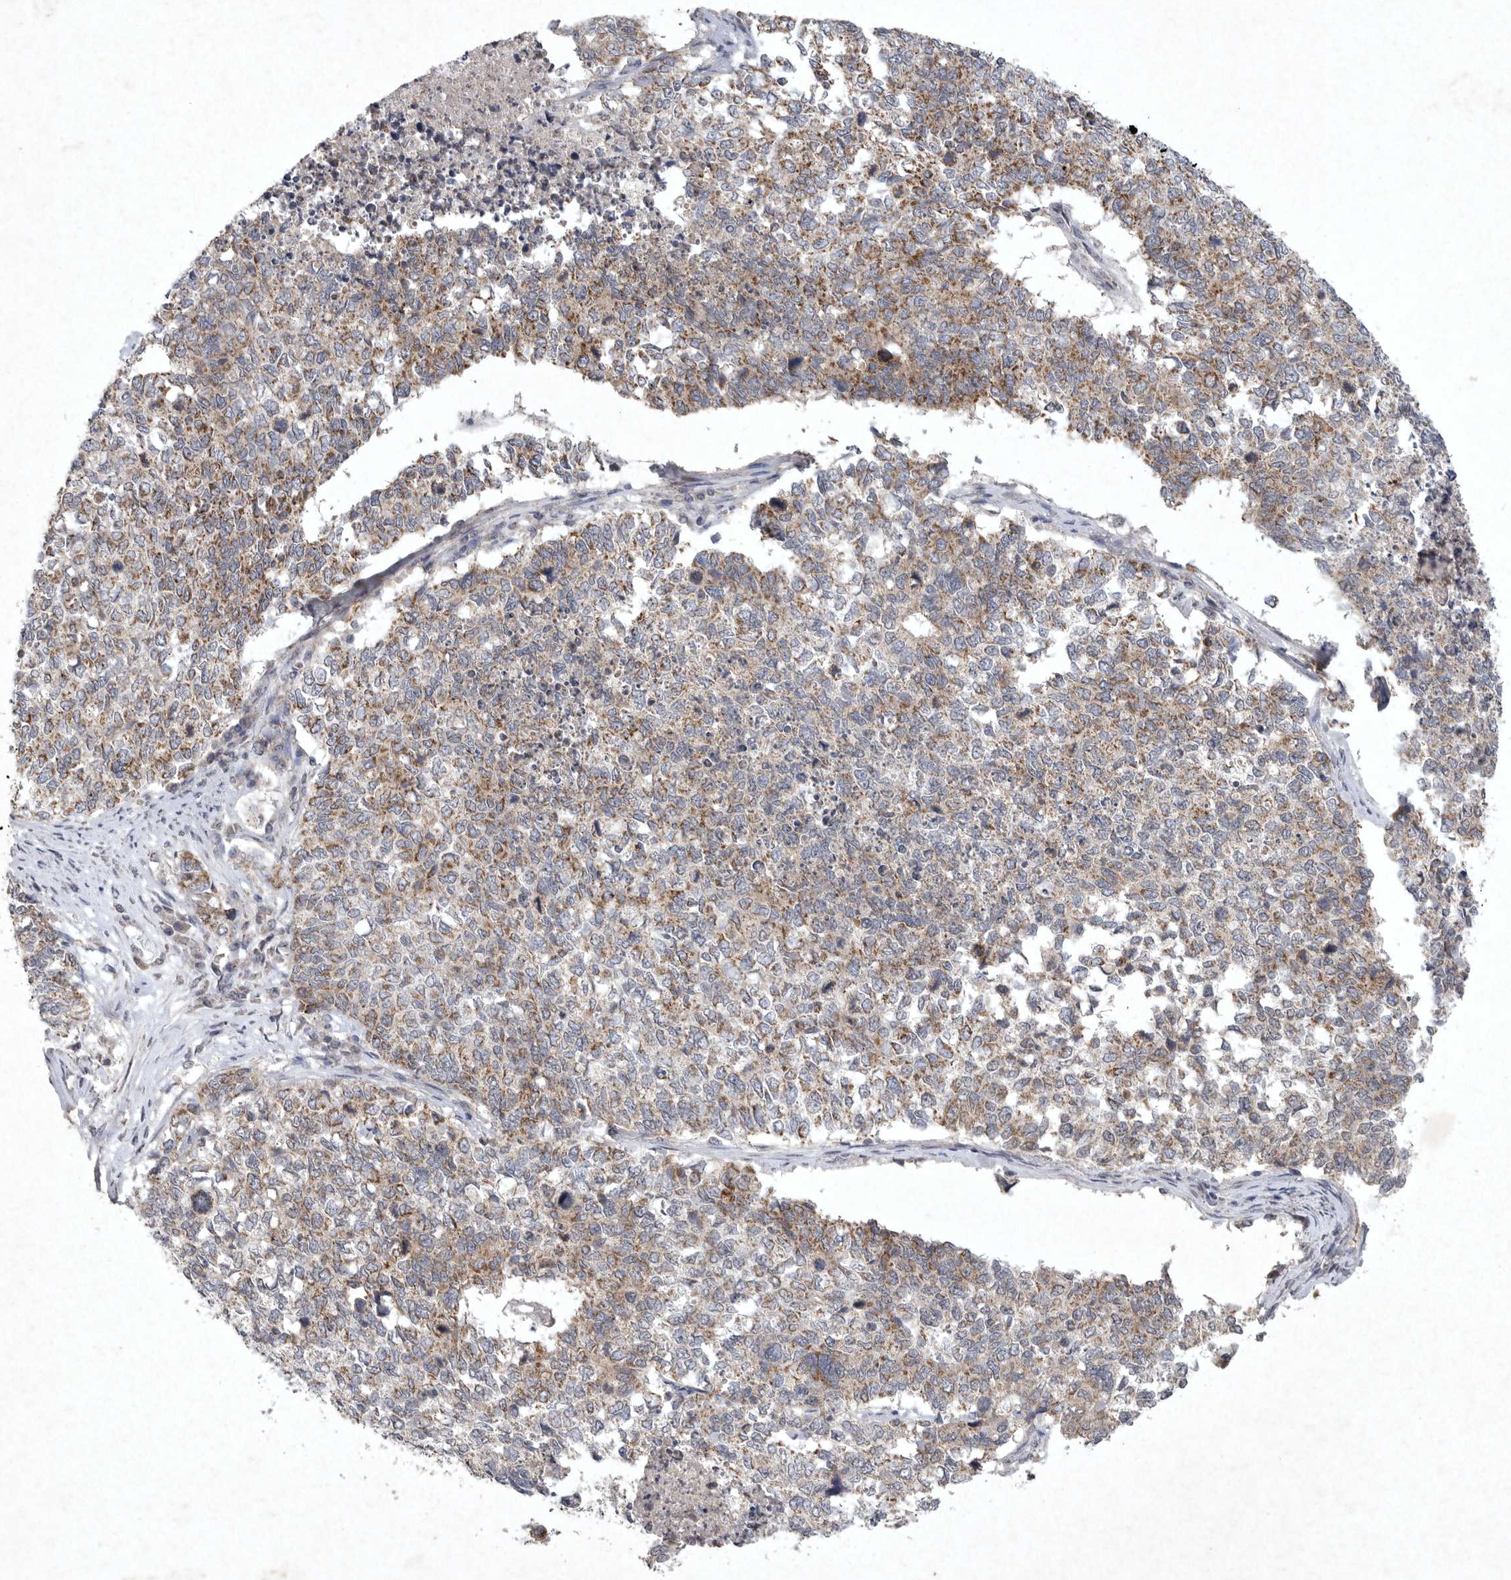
{"staining": {"intensity": "moderate", "quantity": ">75%", "location": "cytoplasmic/membranous"}, "tissue": "cervical cancer", "cell_type": "Tumor cells", "image_type": "cancer", "snomed": [{"axis": "morphology", "description": "Squamous cell carcinoma, NOS"}, {"axis": "topography", "description": "Cervix"}], "caption": "Immunohistochemical staining of human cervical cancer exhibits medium levels of moderate cytoplasmic/membranous staining in about >75% of tumor cells.", "gene": "DDR1", "patient": {"sex": "female", "age": 63}}